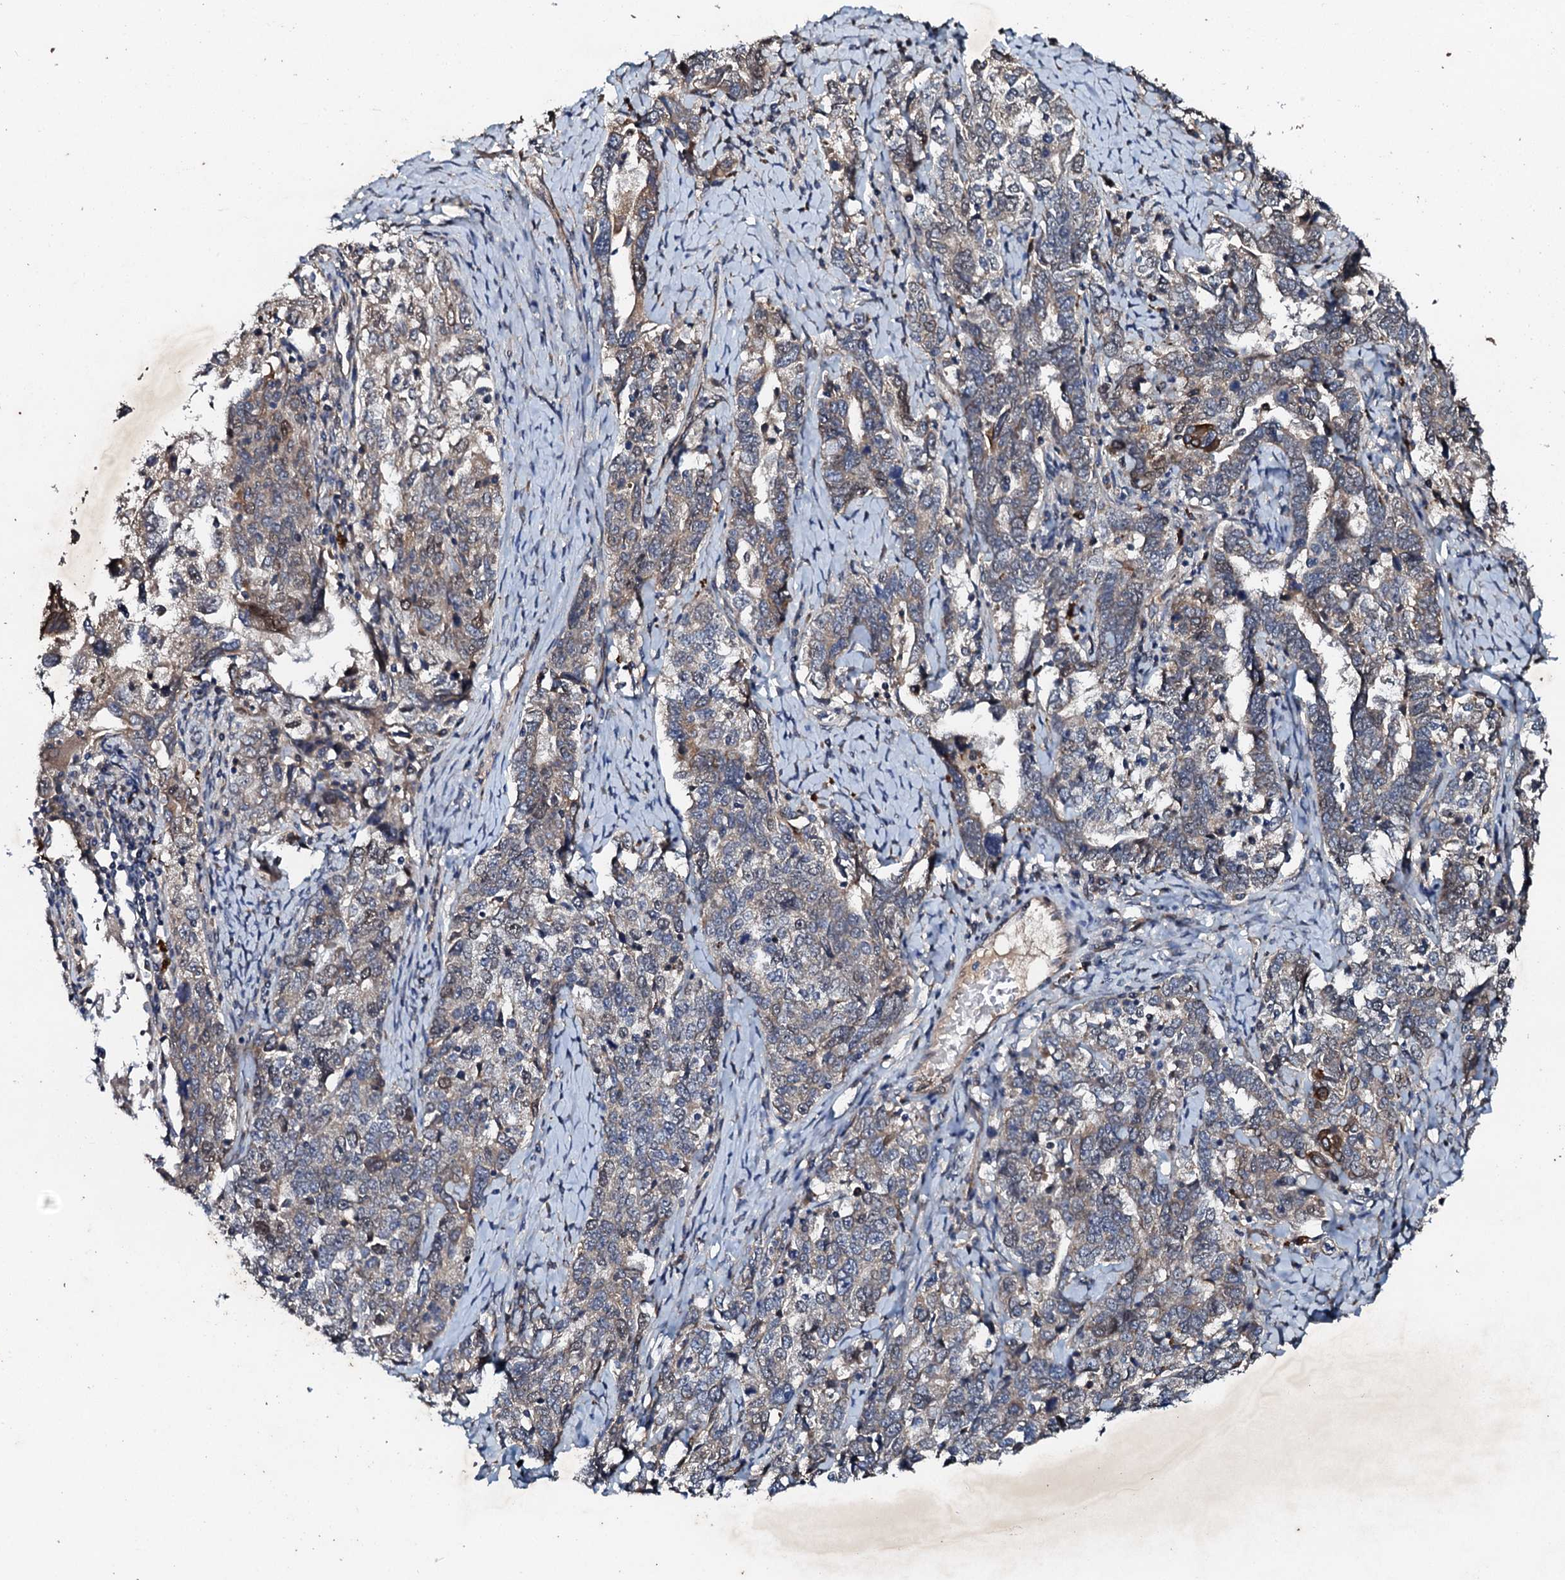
{"staining": {"intensity": "weak", "quantity": "<25%", "location": "cytoplasmic/membranous"}, "tissue": "ovarian cancer", "cell_type": "Tumor cells", "image_type": "cancer", "snomed": [{"axis": "morphology", "description": "Carcinoma, endometroid"}, {"axis": "topography", "description": "Ovary"}], "caption": "Photomicrograph shows no significant protein expression in tumor cells of ovarian cancer.", "gene": "ADAMTS10", "patient": {"sex": "female", "age": 62}}